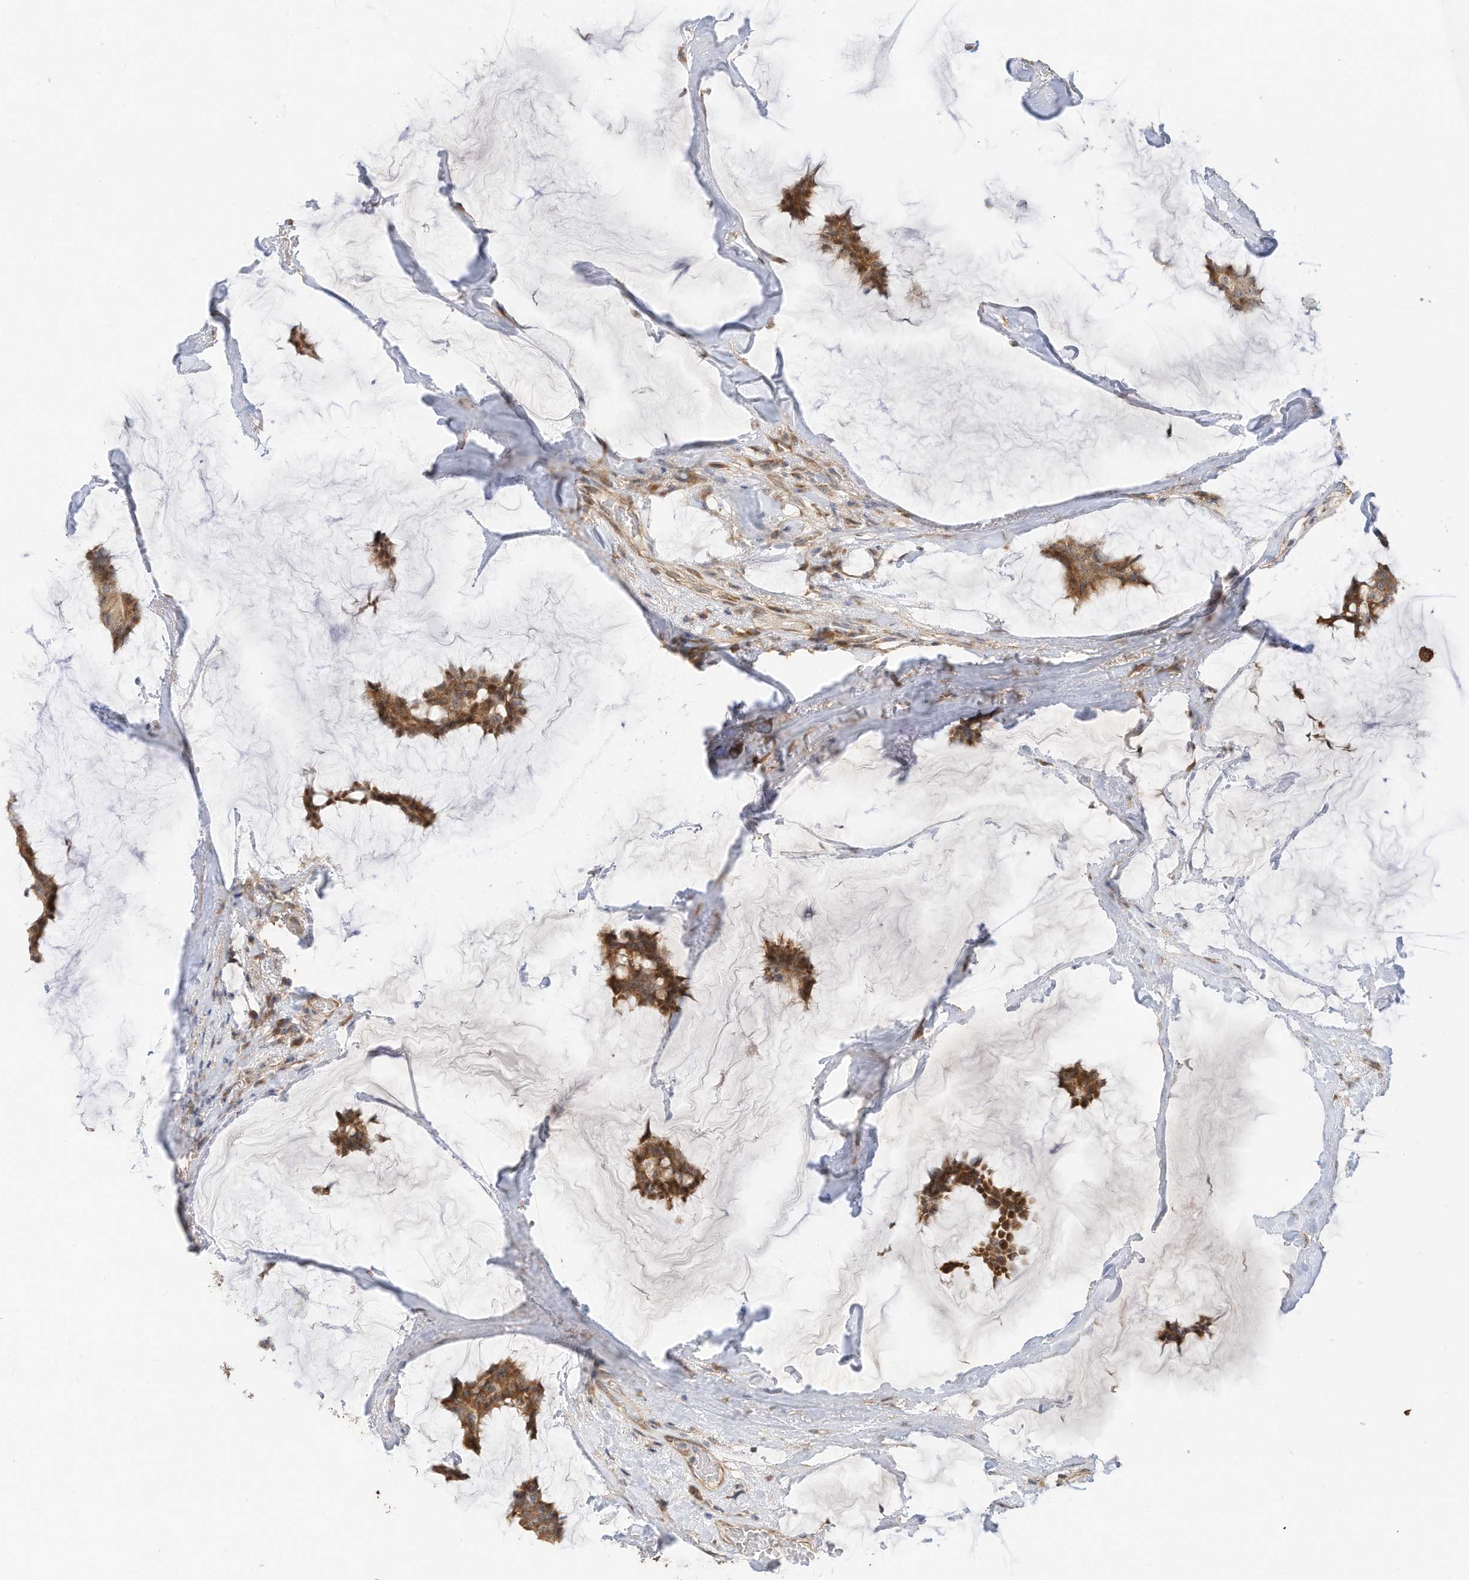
{"staining": {"intensity": "moderate", "quantity": ">75%", "location": "cytoplasmic/membranous"}, "tissue": "breast cancer", "cell_type": "Tumor cells", "image_type": "cancer", "snomed": [{"axis": "morphology", "description": "Duct carcinoma"}, {"axis": "topography", "description": "Breast"}], "caption": "High-power microscopy captured an immunohistochemistry (IHC) histopathology image of breast cancer (infiltrating ductal carcinoma), revealing moderate cytoplasmic/membranous expression in about >75% of tumor cells.", "gene": "CAGE1", "patient": {"sex": "female", "age": 93}}